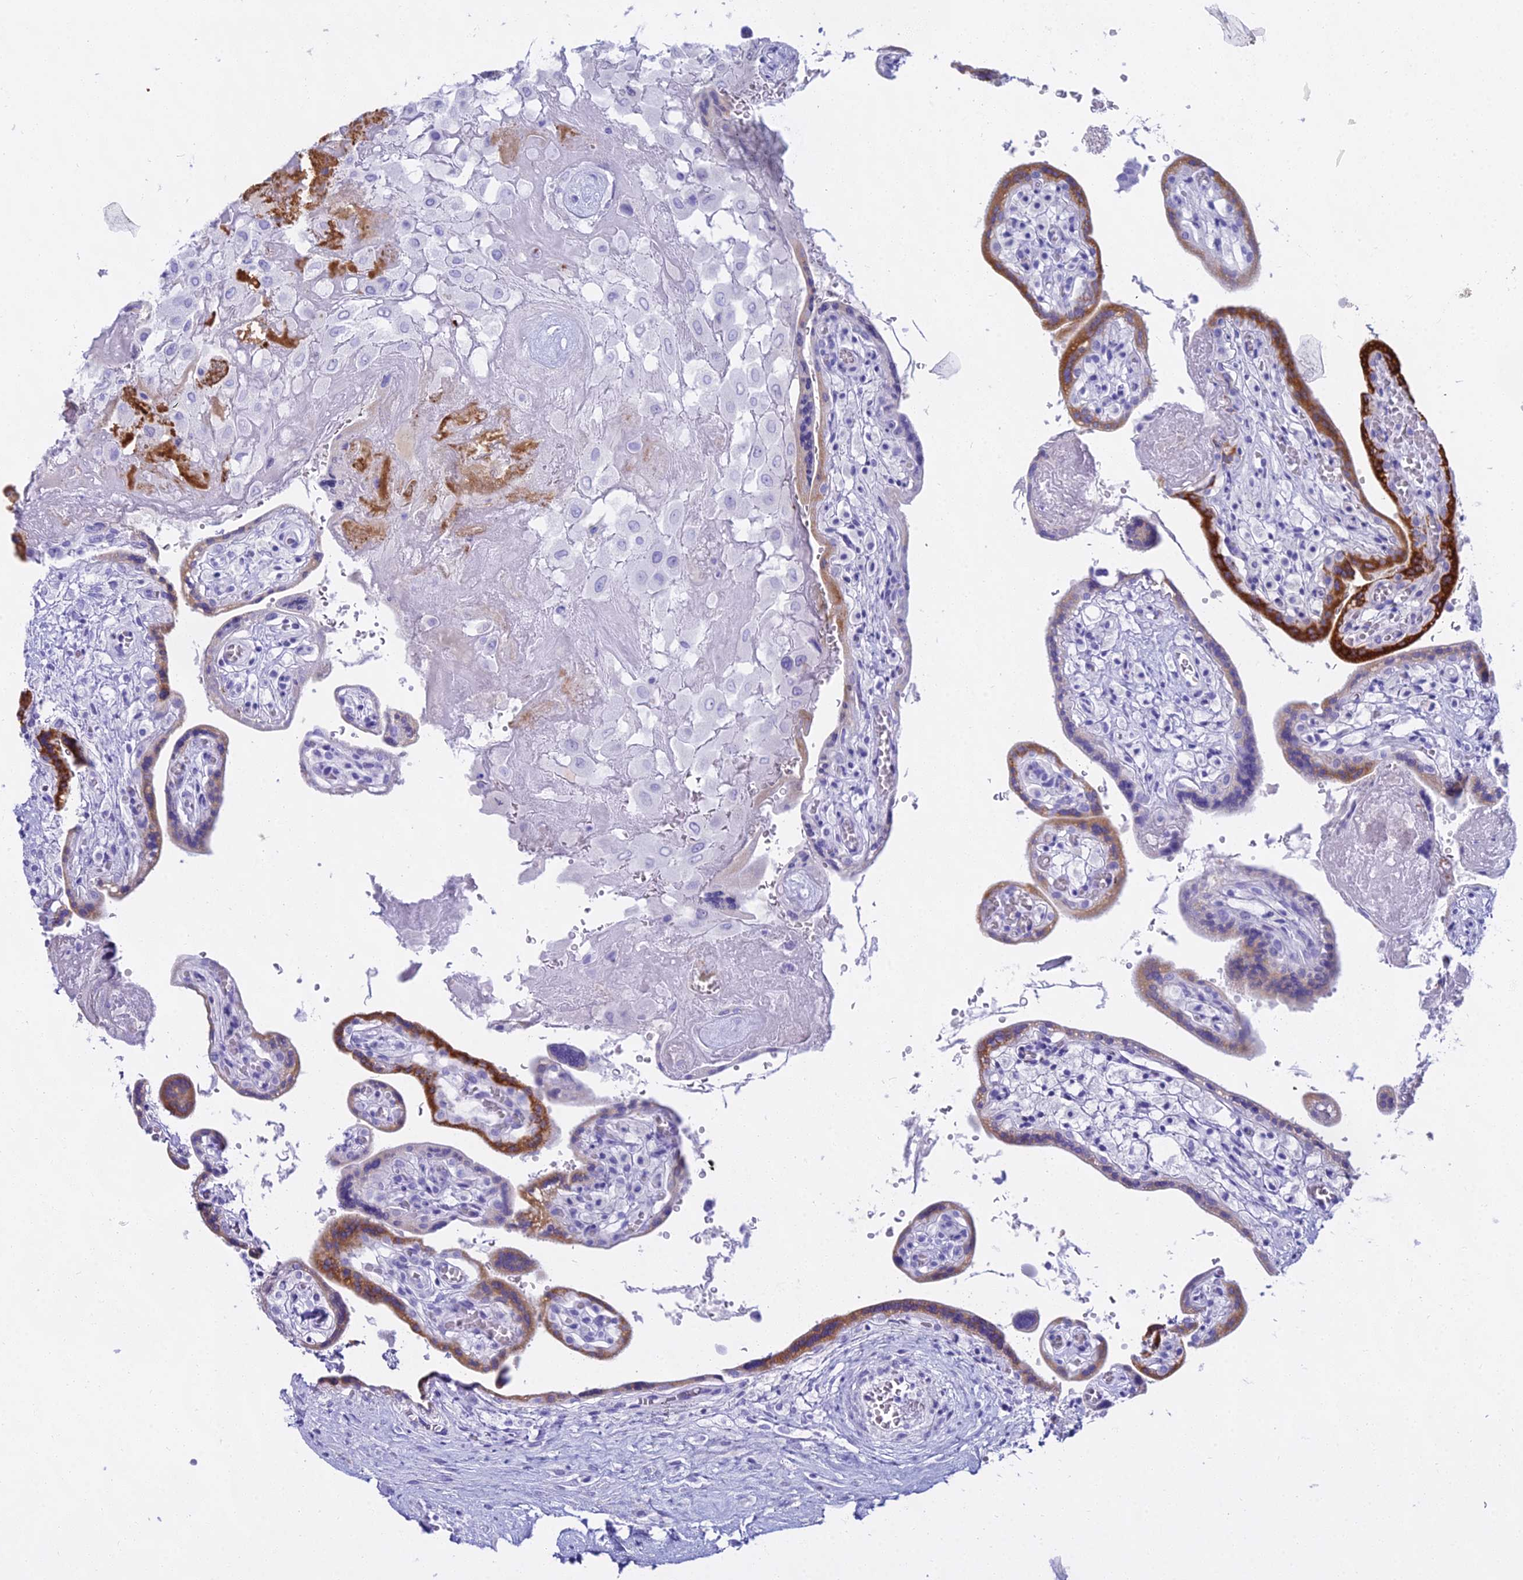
{"staining": {"intensity": "negative", "quantity": "none", "location": "none"}, "tissue": "placenta", "cell_type": "Decidual cells", "image_type": "normal", "snomed": [{"axis": "morphology", "description": "Normal tissue, NOS"}, {"axis": "topography", "description": "Placenta"}], "caption": "Decidual cells show no significant protein staining in normal placenta.", "gene": "CGB1", "patient": {"sex": "female", "age": 37}}